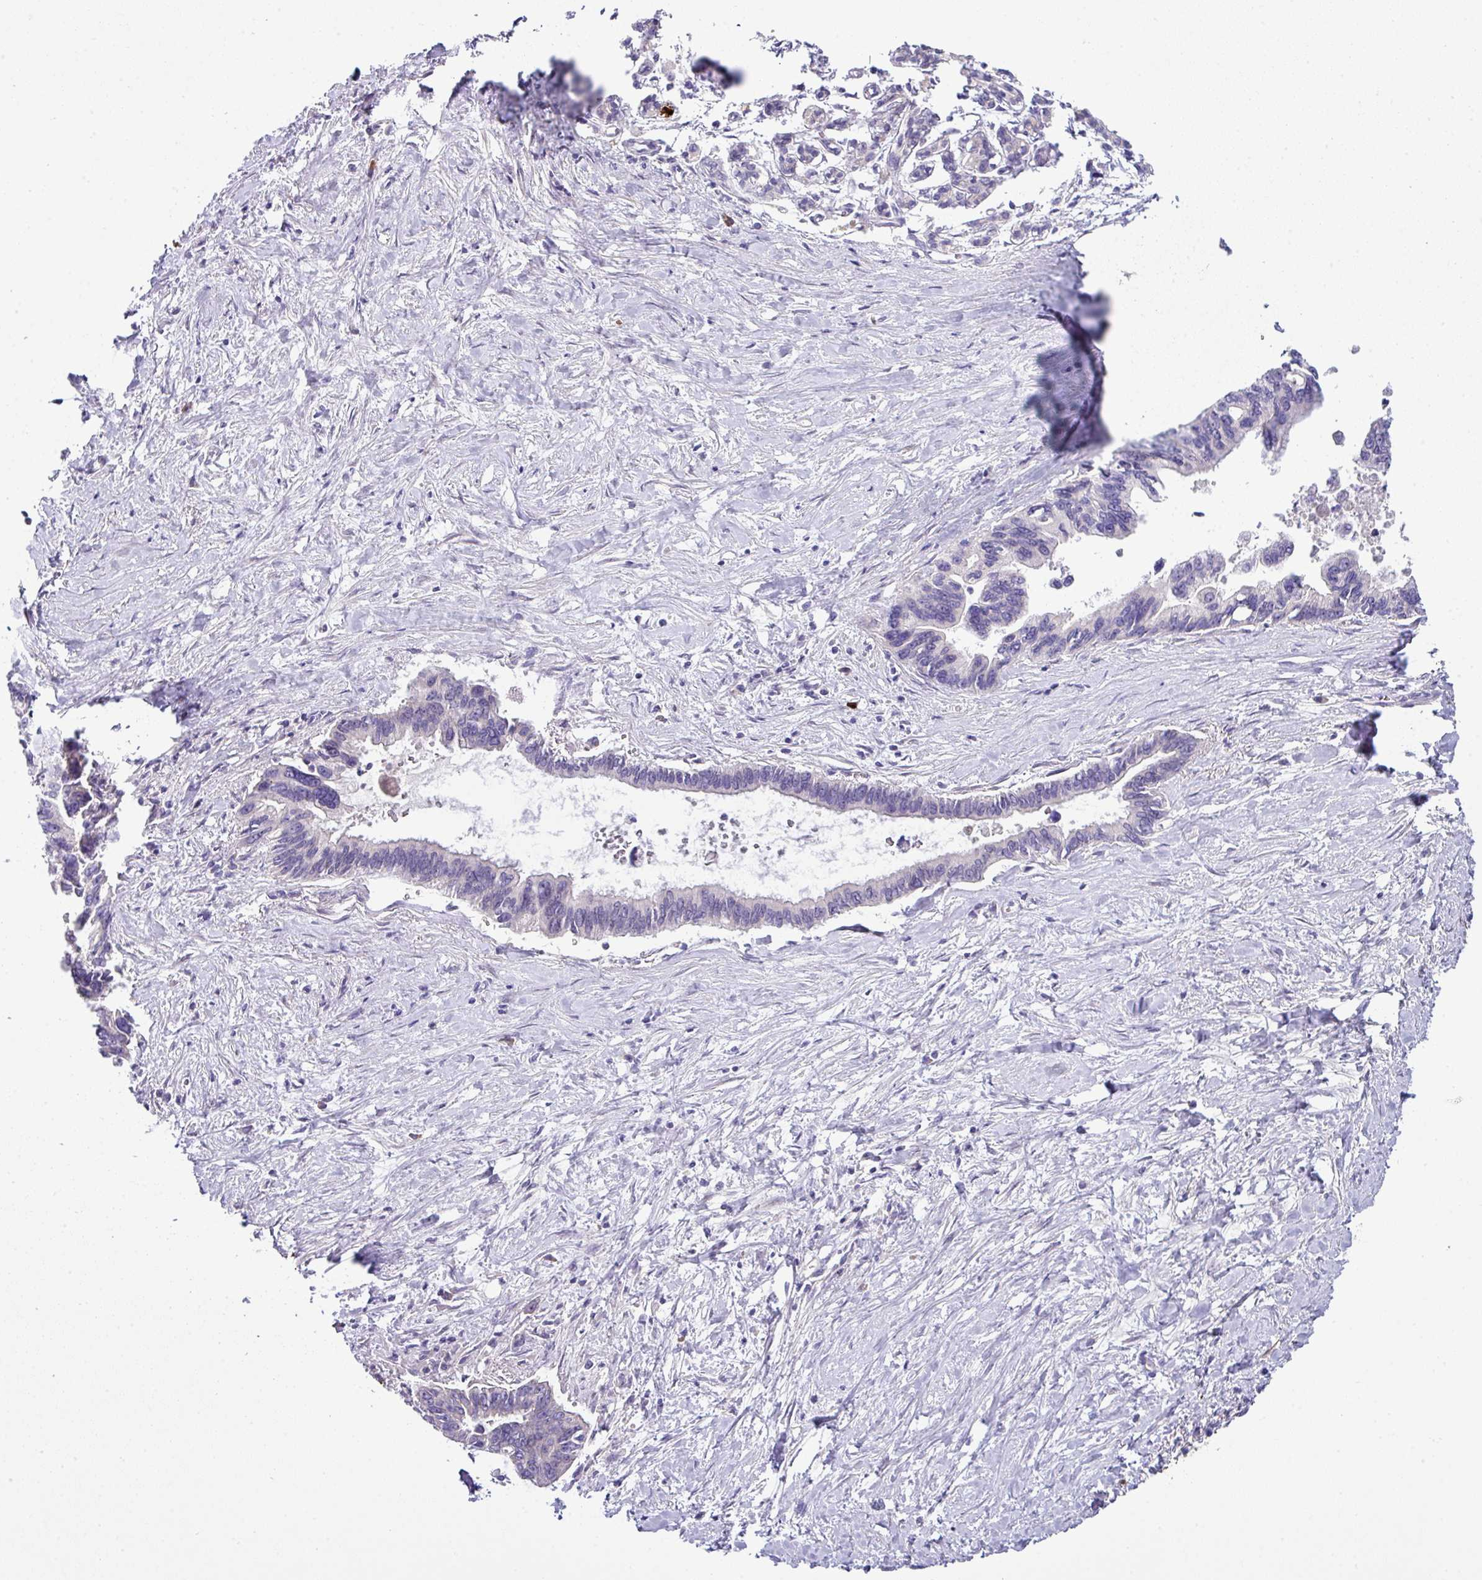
{"staining": {"intensity": "negative", "quantity": "none", "location": "none"}, "tissue": "pancreatic cancer", "cell_type": "Tumor cells", "image_type": "cancer", "snomed": [{"axis": "morphology", "description": "Adenocarcinoma, NOS"}, {"axis": "topography", "description": "Pancreas"}], "caption": "A micrograph of adenocarcinoma (pancreatic) stained for a protein shows no brown staining in tumor cells.", "gene": "SLAMF6", "patient": {"sex": "female", "age": 83}}